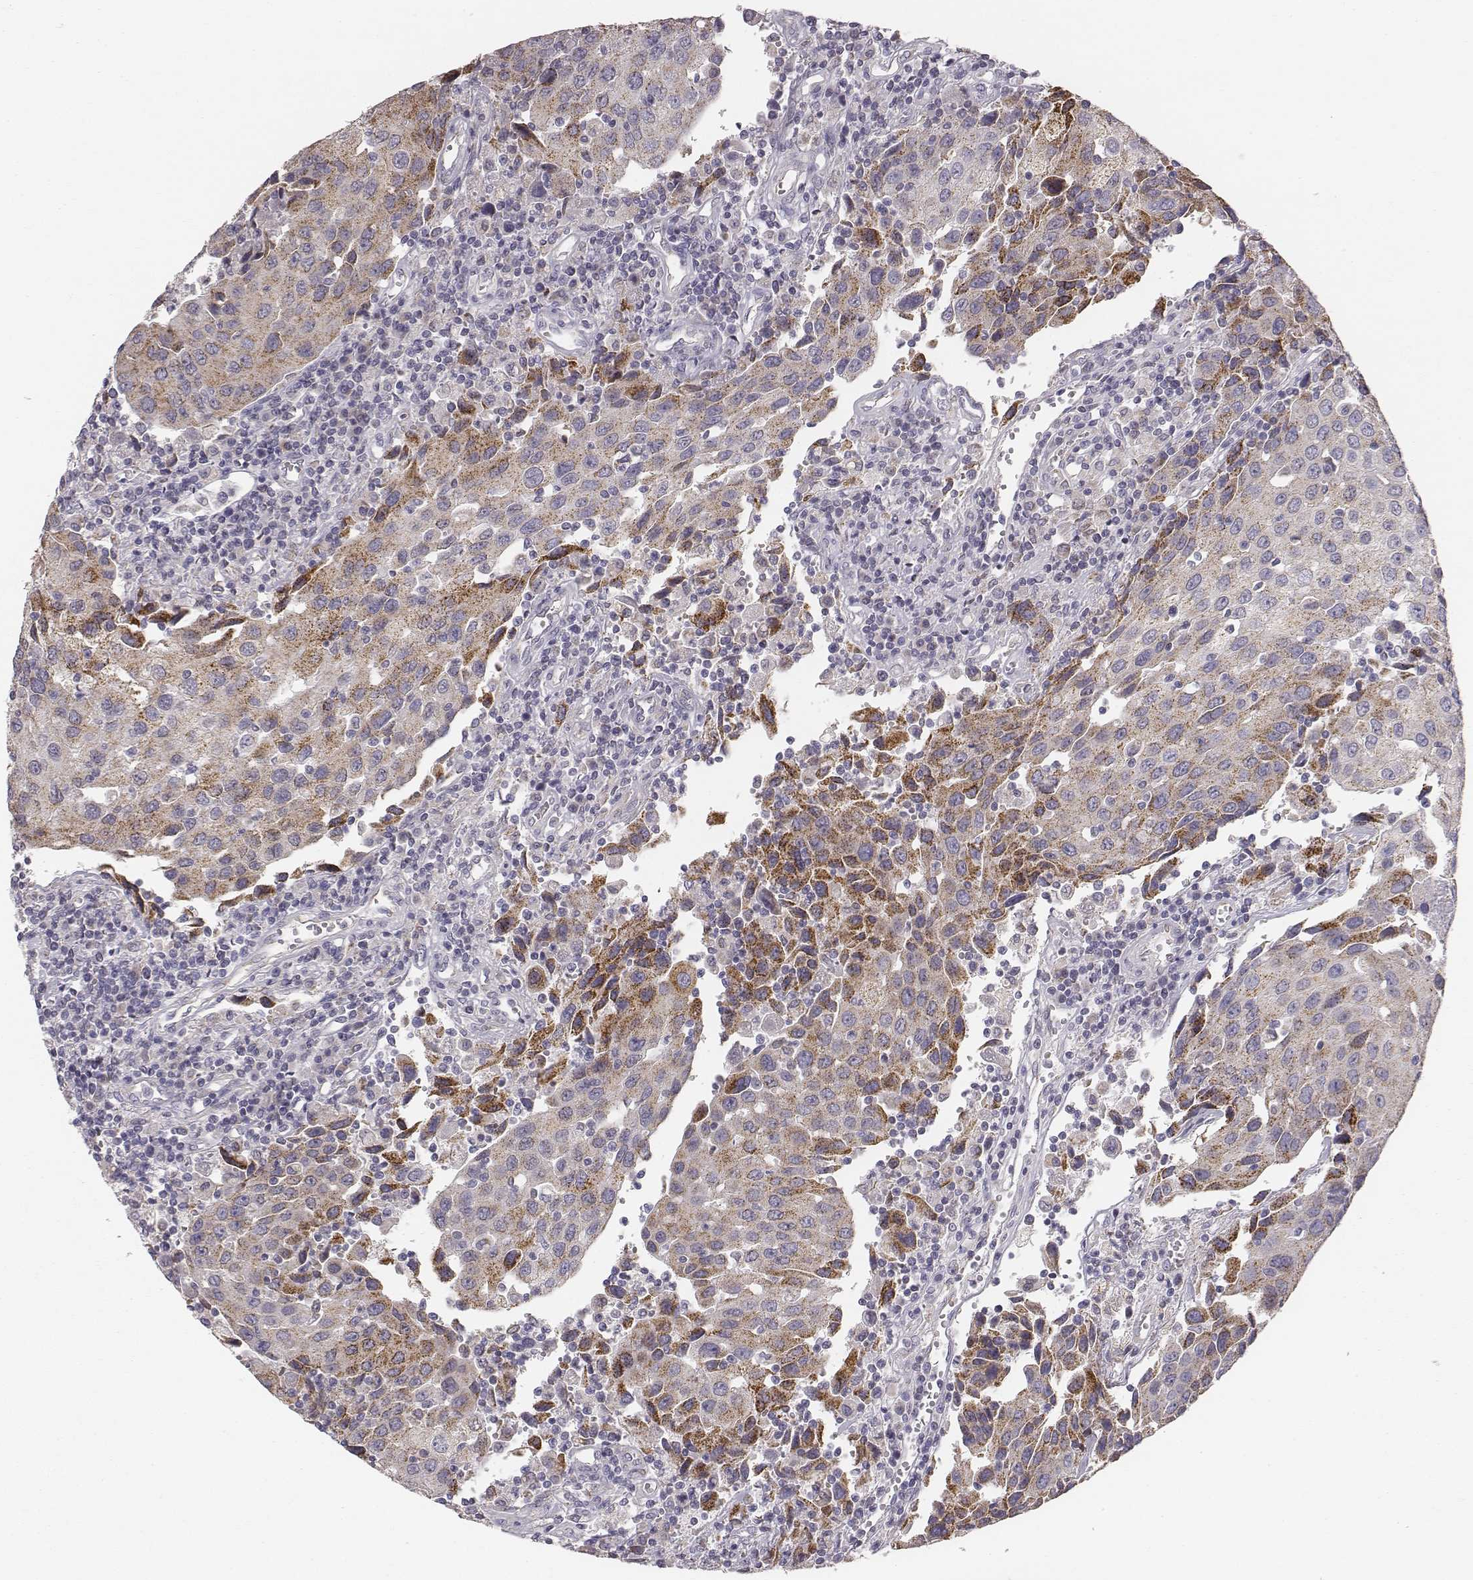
{"staining": {"intensity": "moderate", "quantity": ">75%", "location": "cytoplasmic/membranous"}, "tissue": "urothelial cancer", "cell_type": "Tumor cells", "image_type": "cancer", "snomed": [{"axis": "morphology", "description": "Urothelial carcinoma, High grade"}, {"axis": "topography", "description": "Urinary bladder"}], "caption": "Immunohistochemistry (DAB) staining of urothelial carcinoma (high-grade) exhibits moderate cytoplasmic/membranous protein staining in approximately >75% of tumor cells.", "gene": "ABCD3", "patient": {"sex": "female", "age": 85}}